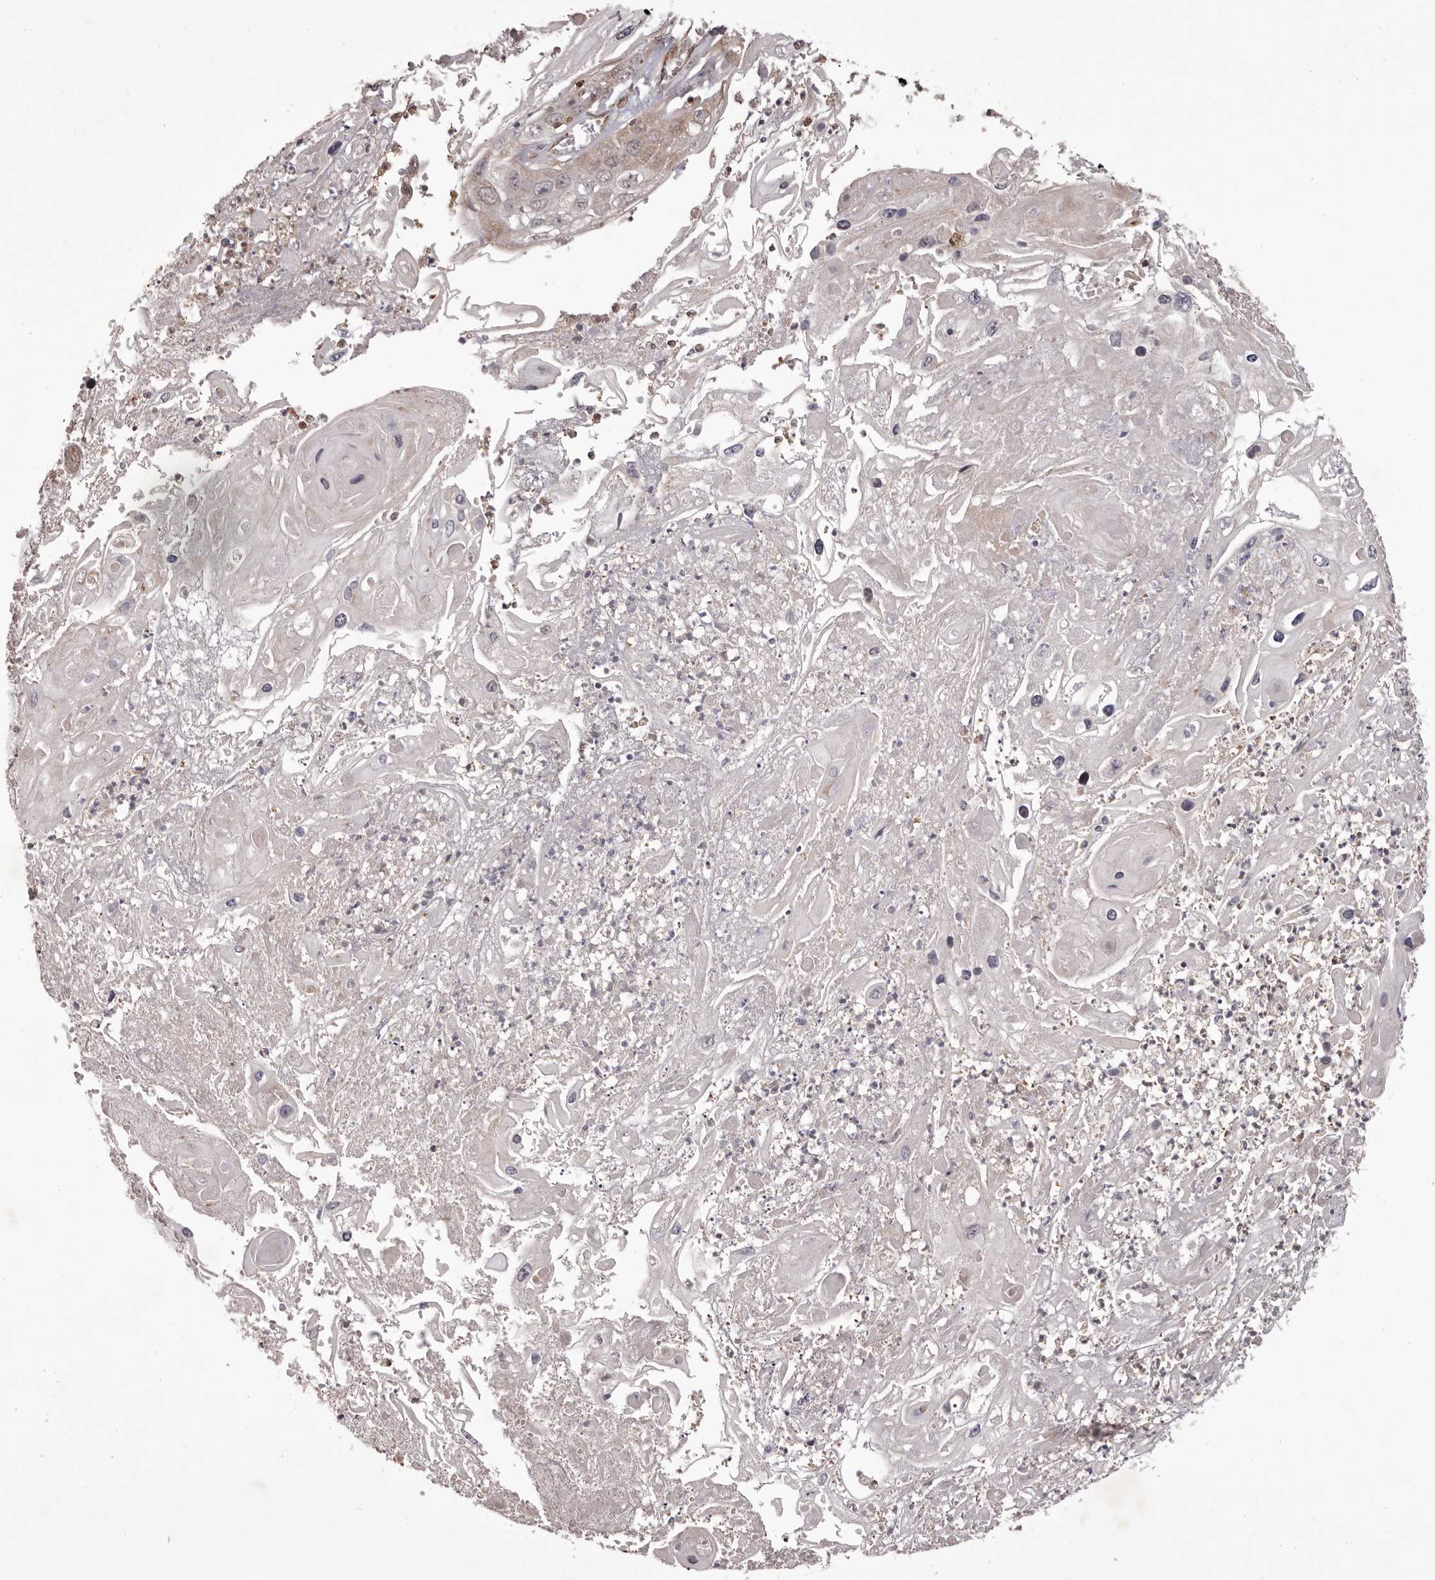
{"staining": {"intensity": "moderate", "quantity": "<25%", "location": "cytoplasmic/membranous"}, "tissue": "skin cancer", "cell_type": "Tumor cells", "image_type": "cancer", "snomed": [{"axis": "morphology", "description": "Squamous cell carcinoma, NOS"}, {"axis": "topography", "description": "Skin"}], "caption": "A high-resolution photomicrograph shows IHC staining of skin squamous cell carcinoma, which exhibits moderate cytoplasmic/membranous positivity in approximately <25% of tumor cells.", "gene": "GFOD1", "patient": {"sex": "male", "age": 55}}